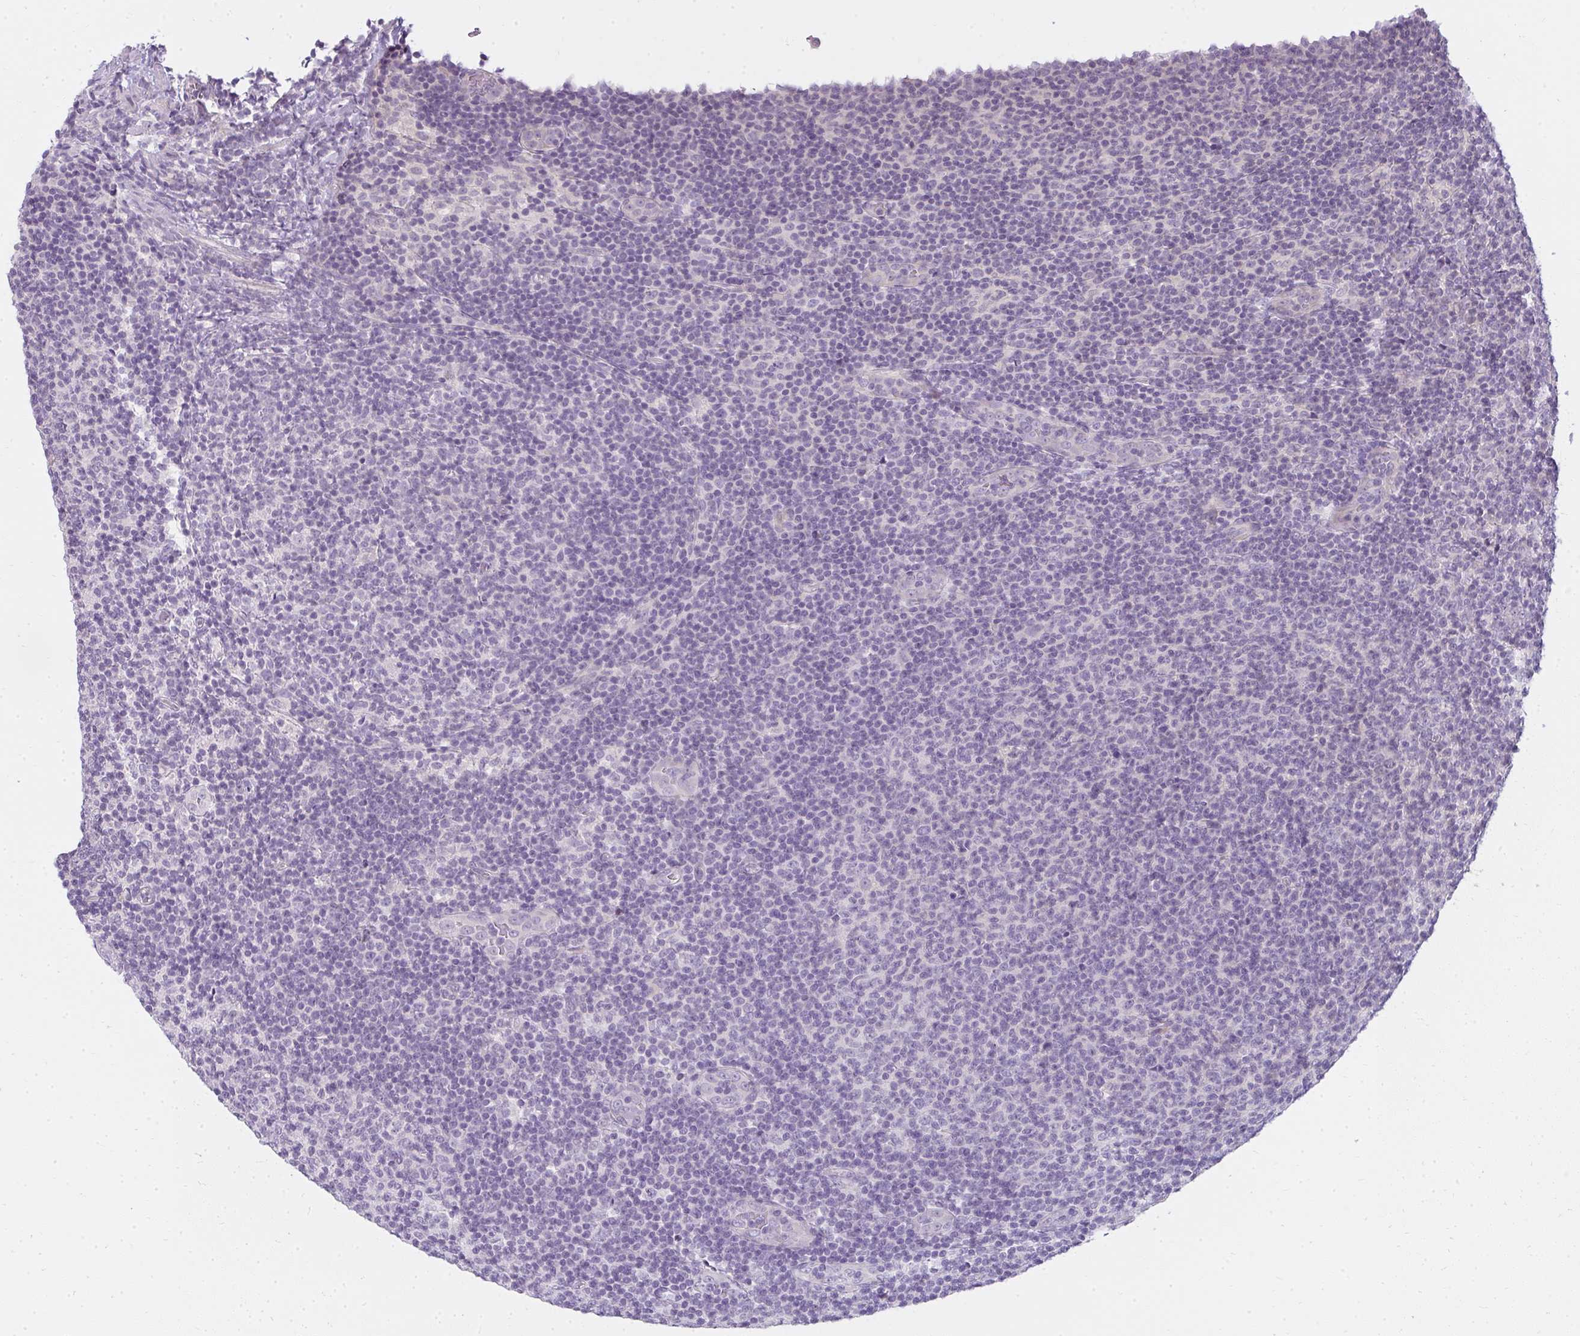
{"staining": {"intensity": "negative", "quantity": "none", "location": "none"}, "tissue": "lymphoma", "cell_type": "Tumor cells", "image_type": "cancer", "snomed": [{"axis": "morphology", "description": "Malignant lymphoma, non-Hodgkin's type, Low grade"}, {"axis": "topography", "description": "Lymph node"}], "caption": "Immunohistochemistry (IHC) of low-grade malignant lymphoma, non-Hodgkin's type shows no expression in tumor cells.", "gene": "PPP1R3G", "patient": {"sex": "male", "age": 66}}